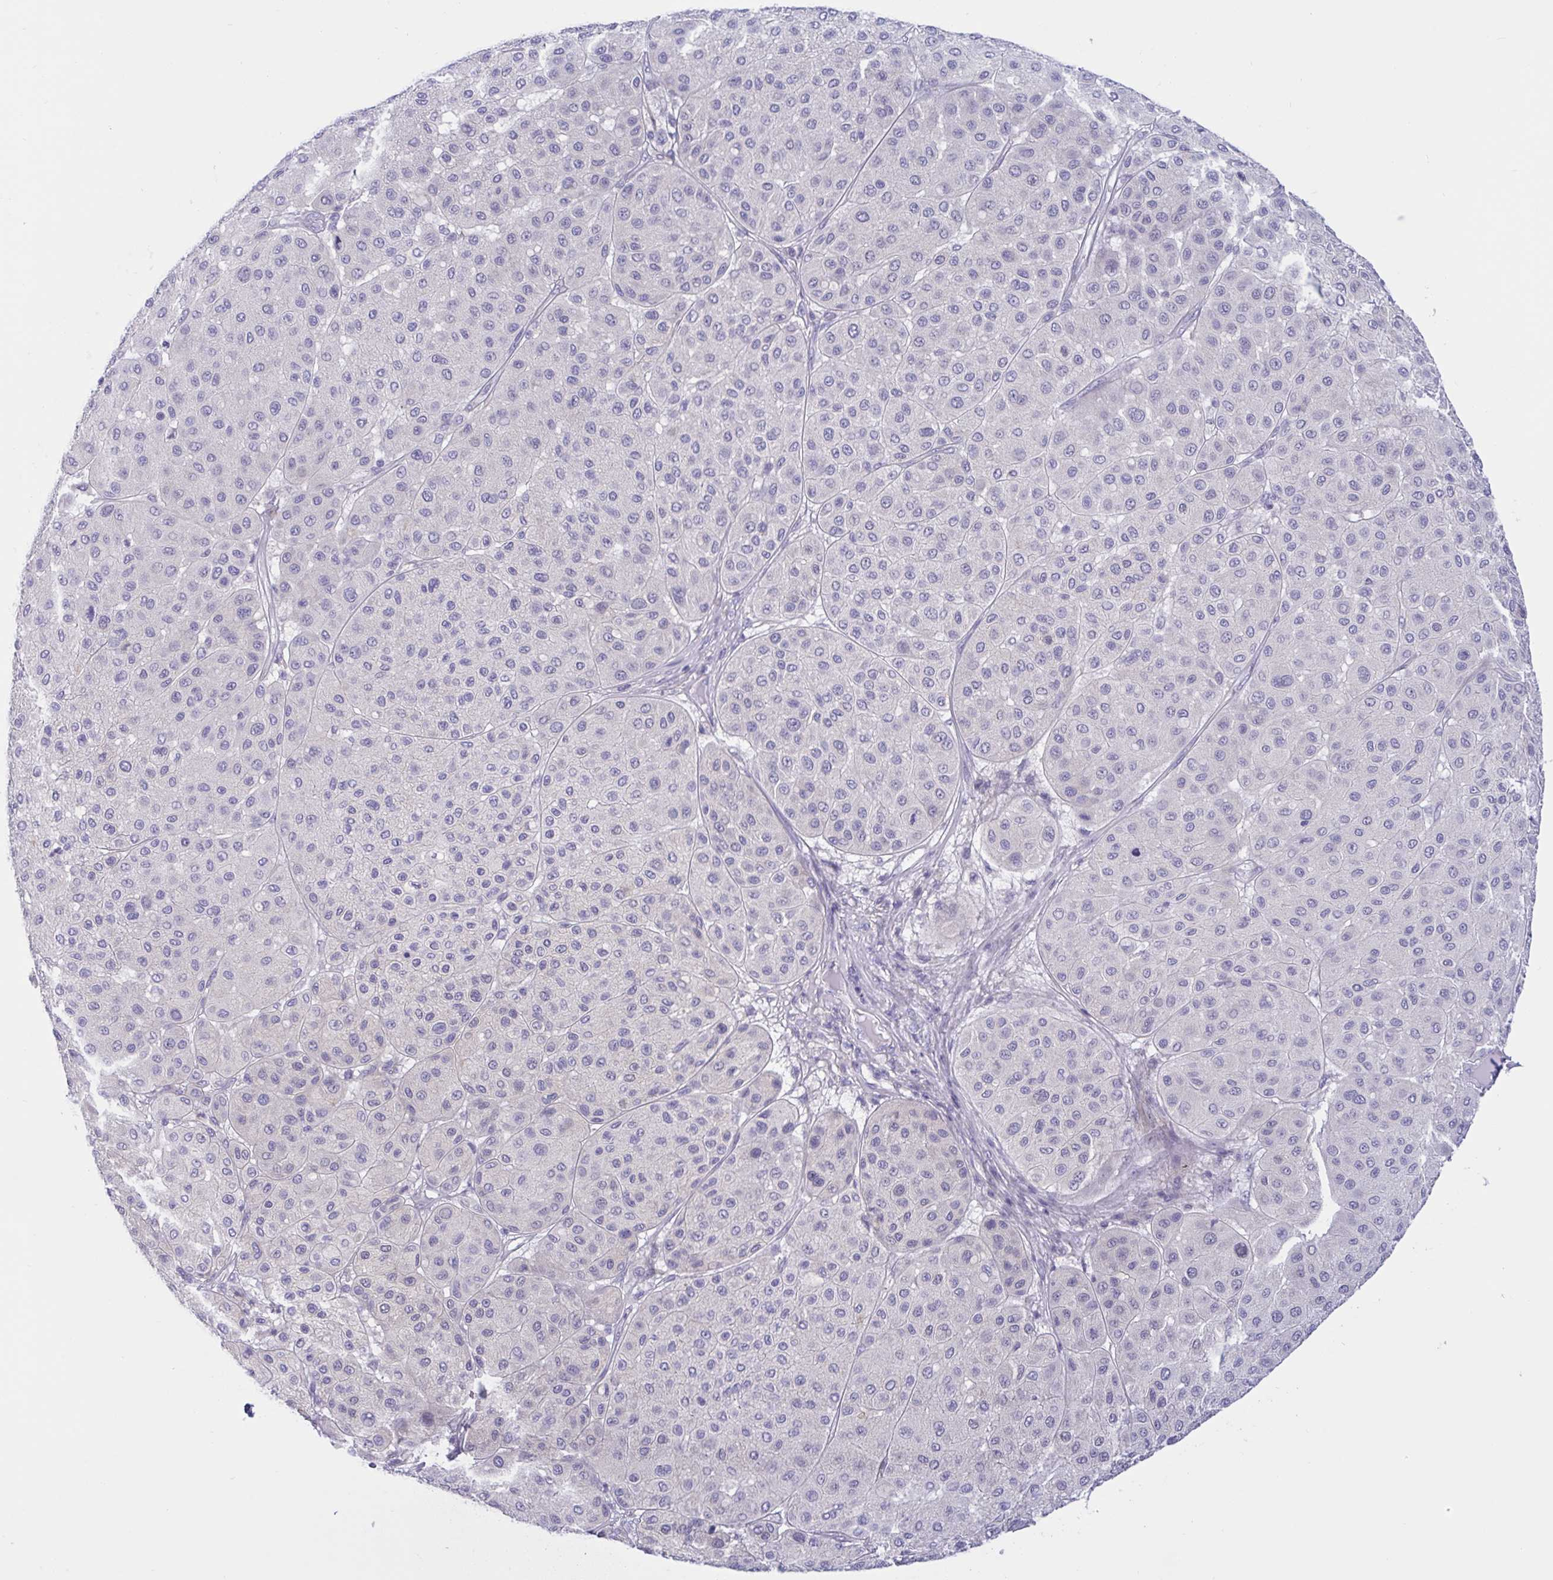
{"staining": {"intensity": "negative", "quantity": "none", "location": "none"}, "tissue": "melanoma", "cell_type": "Tumor cells", "image_type": "cancer", "snomed": [{"axis": "morphology", "description": "Malignant melanoma, Metastatic site"}, {"axis": "topography", "description": "Smooth muscle"}], "caption": "A histopathology image of human malignant melanoma (metastatic site) is negative for staining in tumor cells.", "gene": "OXLD1", "patient": {"sex": "male", "age": 41}}